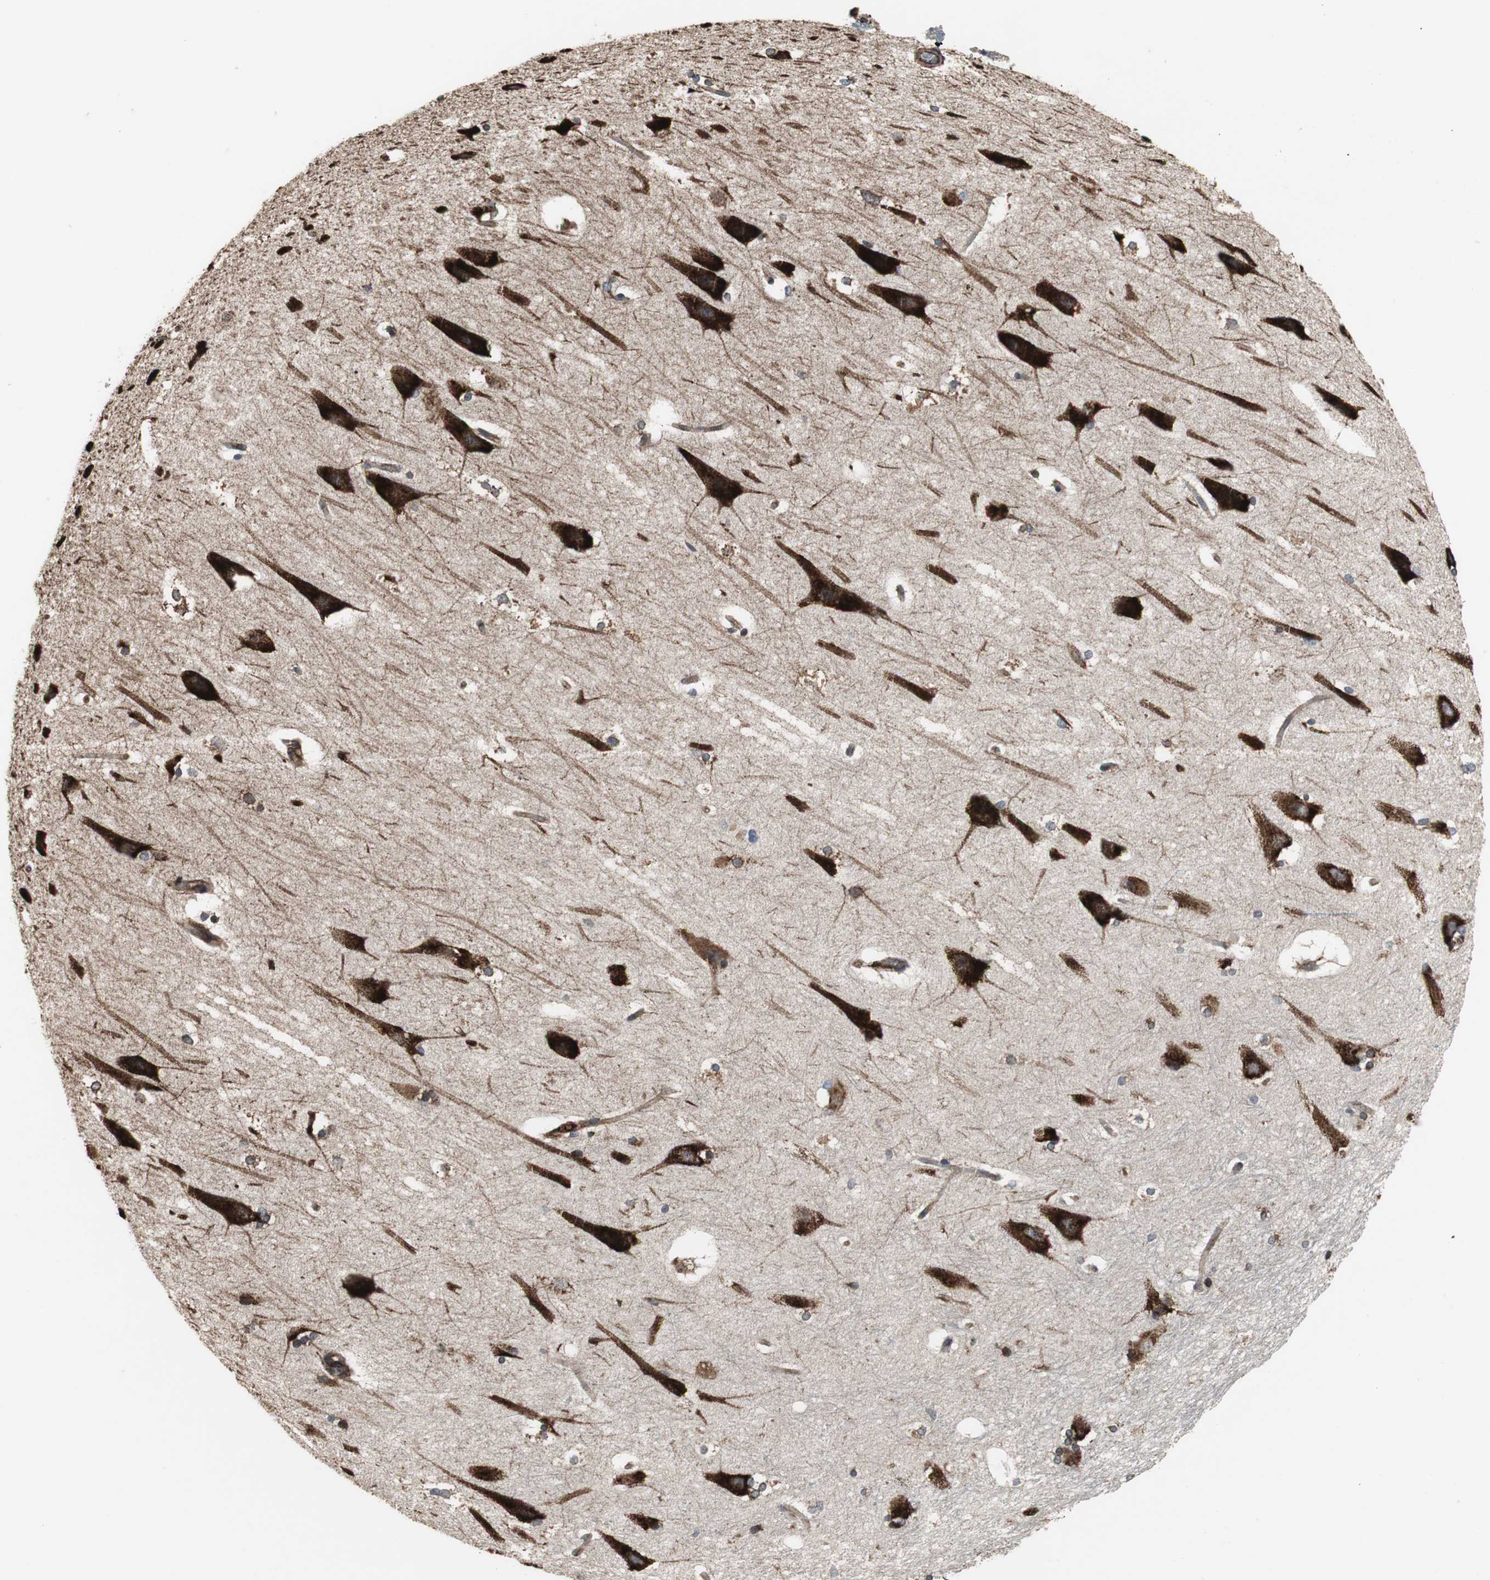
{"staining": {"intensity": "strong", "quantity": "25%-75%", "location": "cytoplasmic/membranous"}, "tissue": "hippocampus", "cell_type": "Glial cells", "image_type": "normal", "snomed": [{"axis": "morphology", "description": "Normal tissue, NOS"}, {"axis": "topography", "description": "Hippocampus"}], "caption": "High-magnification brightfield microscopy of normal hippocampus stained with DAB (3,3'-diaminobenzidine) (brown) and counterstained with hematoxylin (blue). glial cells exhibit strong cytoplasmic/membranous positivity is identified in approximately25%-75% of cells.", "gene": "CALU", "patient": {"sex": "female", "age": 19}}